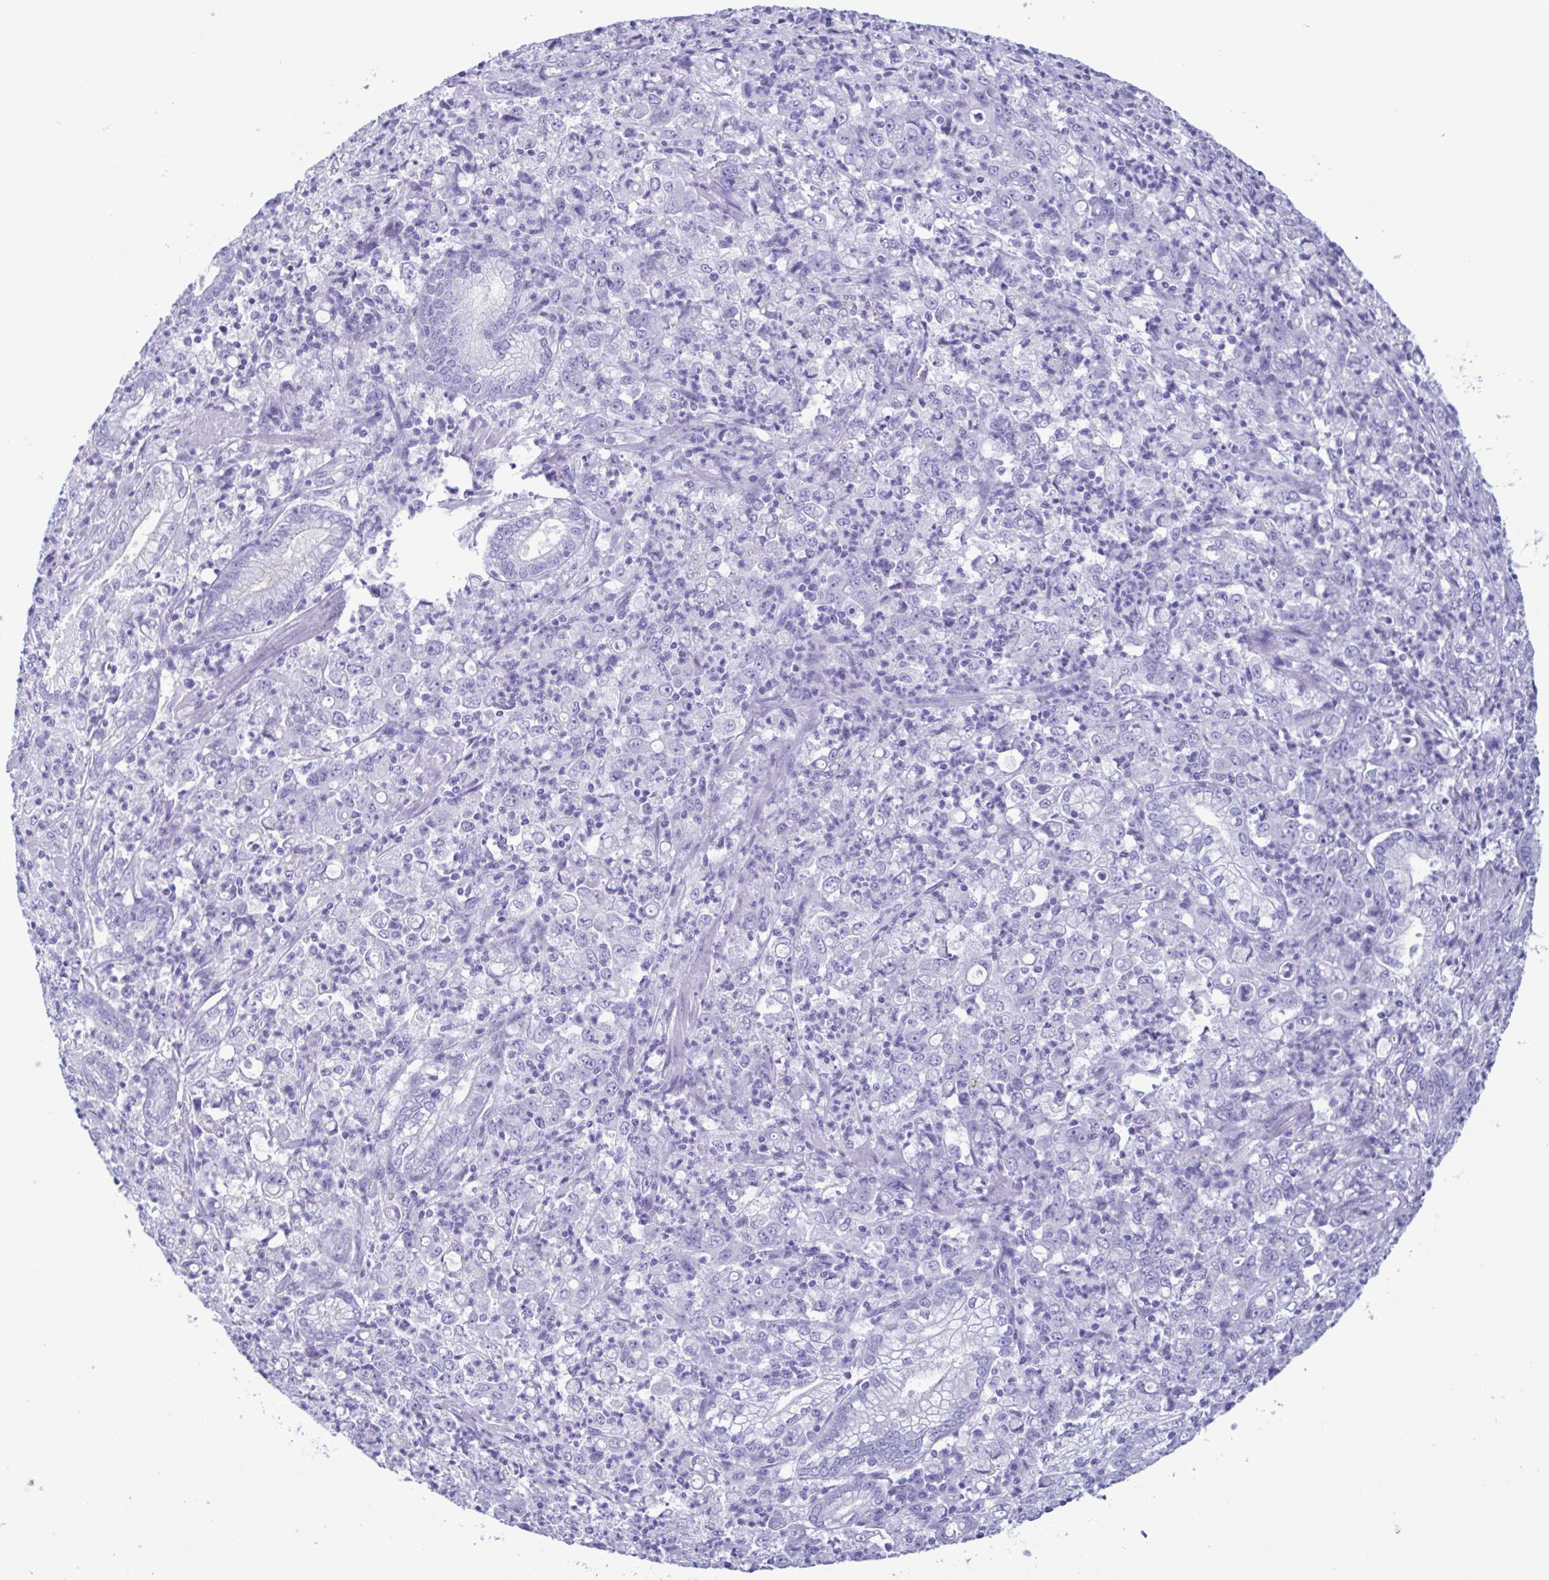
{"staining": {"intensity": "negative", "quantity": "none", "location": "none"}, "tissue": "stomach cancer", "cell_type": "Tumor cells", "image_type": "cancer", "snomed": [{"axis": "morphology", "description": "Adenocarcinoma, NOS"}, {"axis": "topography", "description": "Stomach, lower"}], "caption": "DAB (3,3'-diaminobenzidine) immunohistochemical staining of stomach adenocarcinoma reveals no significant staining in tumor cells.", "gene": "TSPY2", "patient": {"sex": "female", "age": 71}}